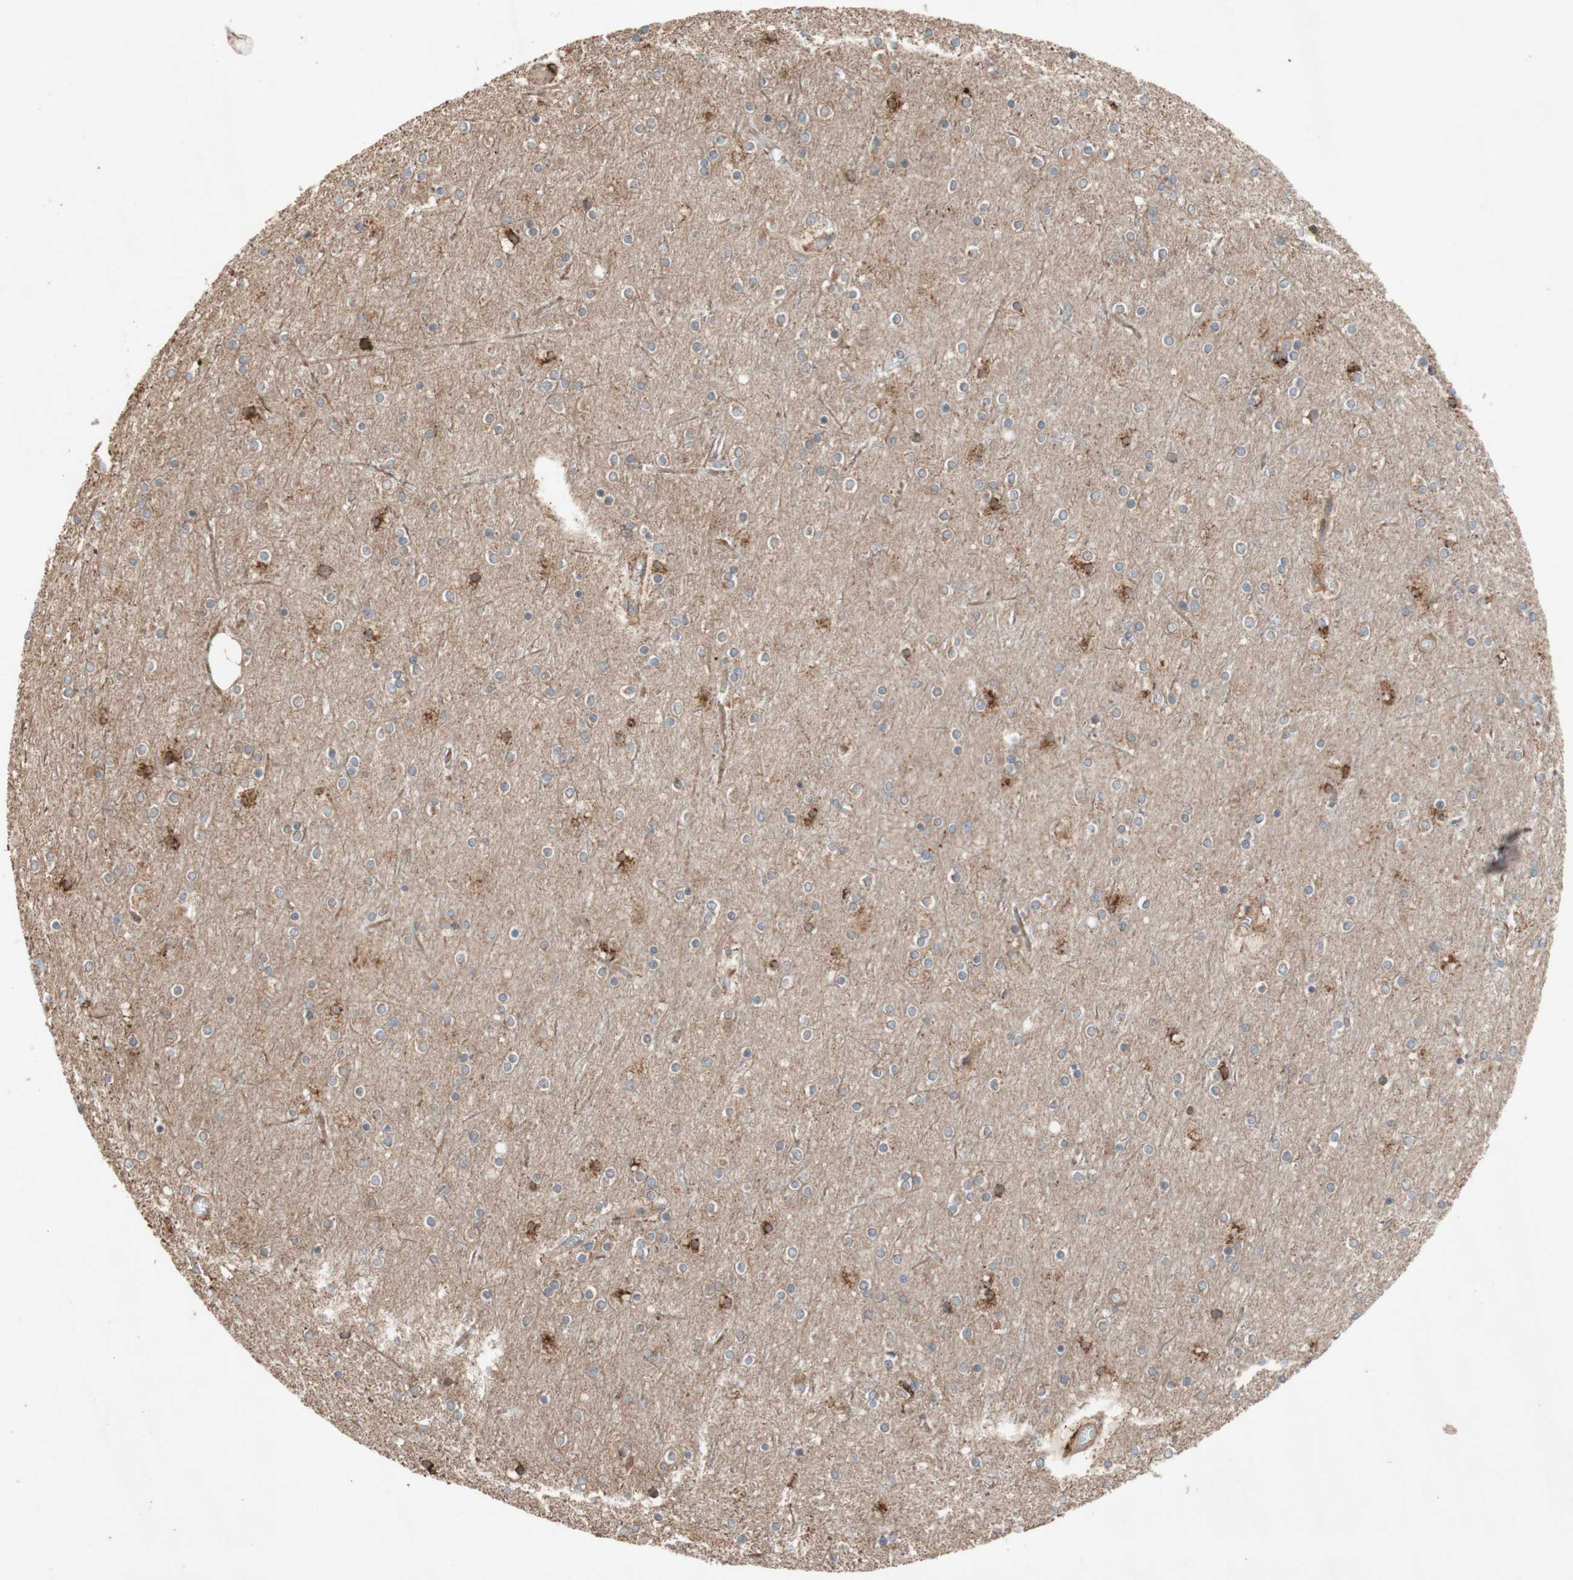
{"staining": {"intensity": "weak", "quantity": "25%-75%", "location": "cytoplasmic/membranous"}, "tissue": "cerebral cortex", "cell_type": "Endothelial cells", "image_type": "normal", "snomed": [{"axis": "morphology", "description": "Normal tissue, NOS"}, {"axis": "topography", "description": "Cerebral cortex"}], "caption": "A high-resolution micrograph shows immunohistochemistry (IHC) staining of normal cerebral cortex, which demonstrates weak cytoplasmic/membranous expression in about 25%-75% of endothelial cells.", "gene": "SOCS2", "patient": {"sex": "female", "age": 54}}